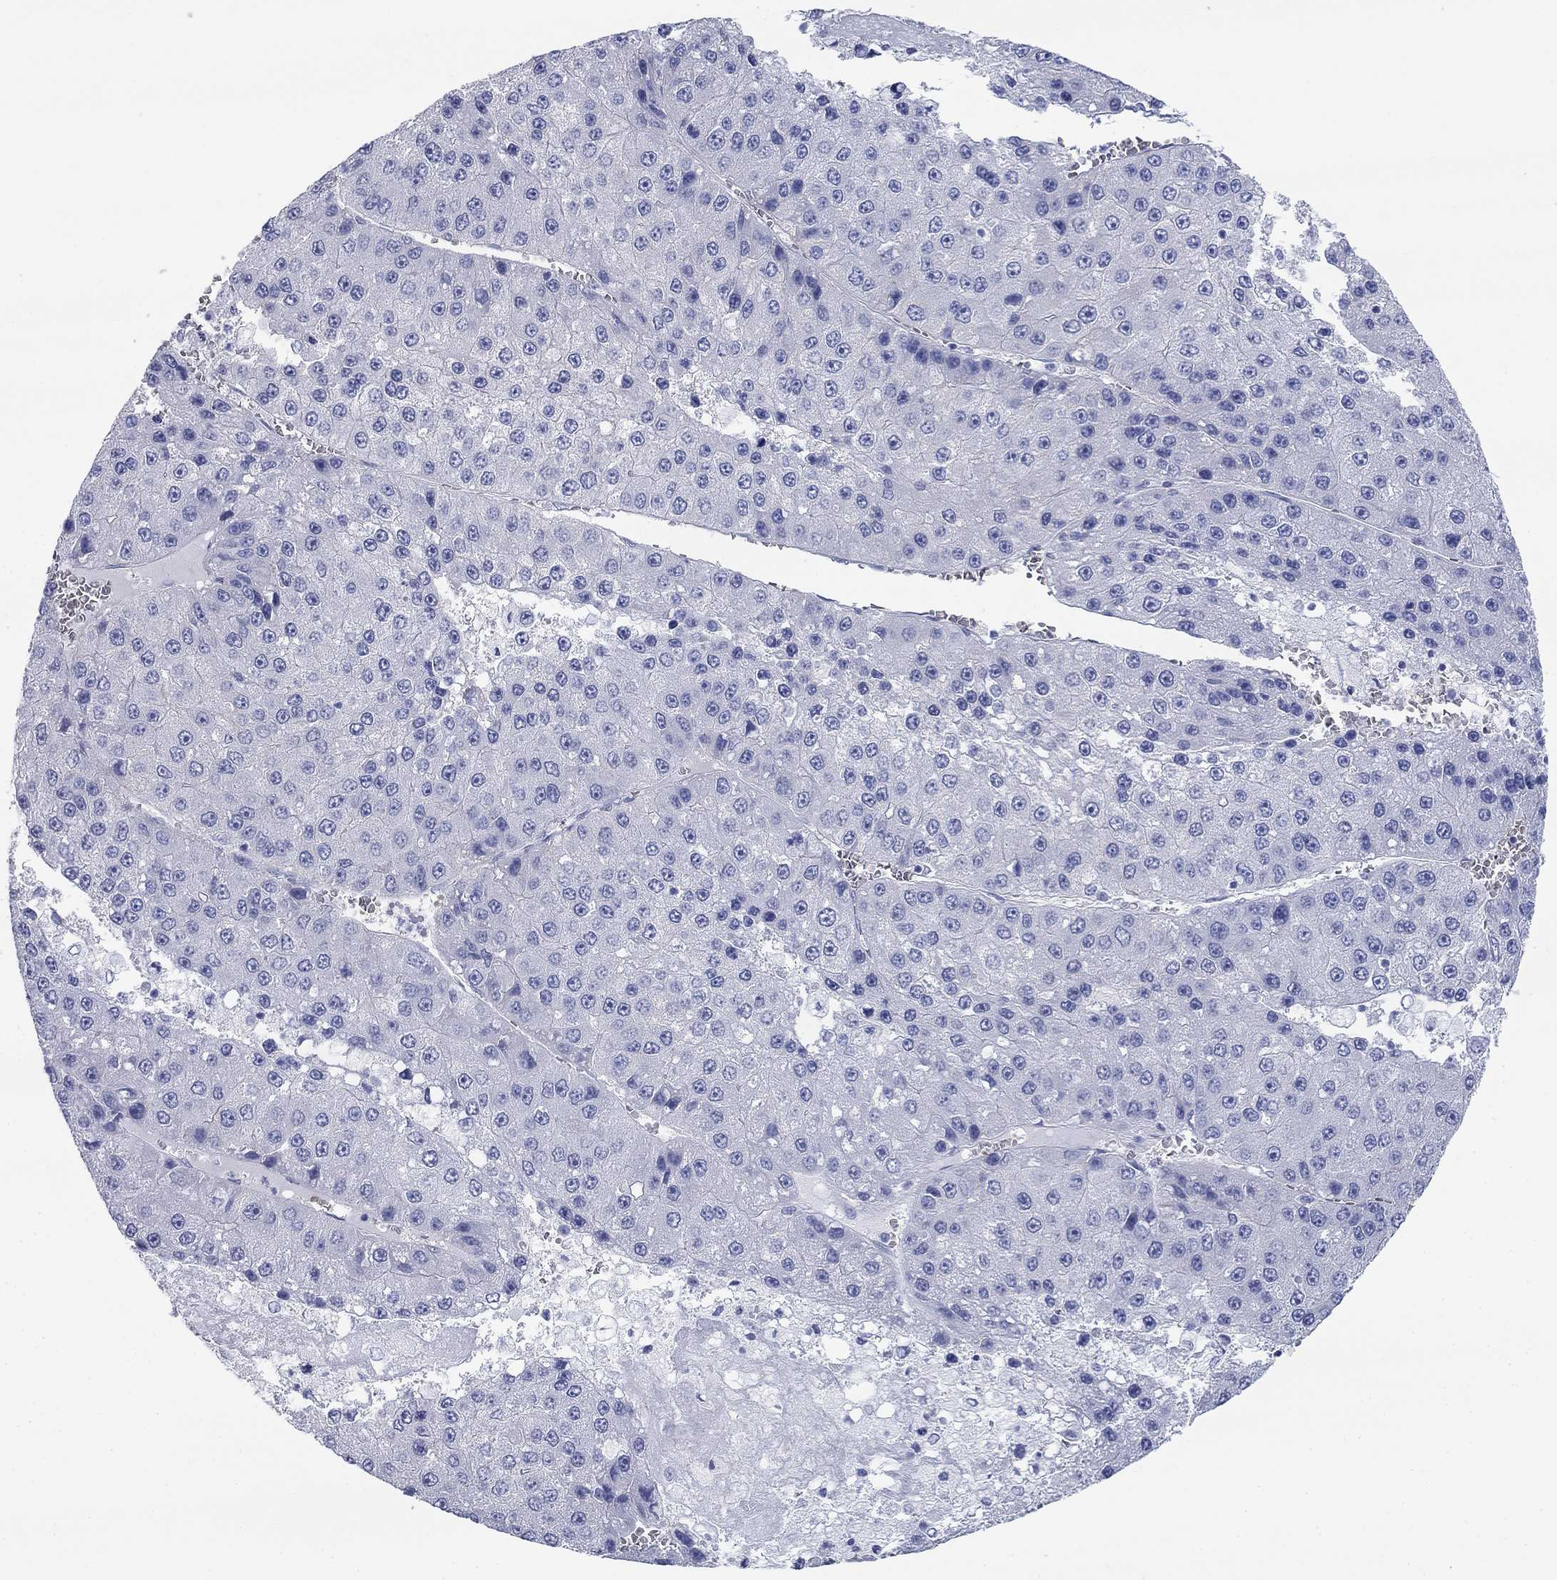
{"staining": {"intensity": "negative", "quantity": "none", "location": "none"}, "tissue": "liver cancer", "cell_type": "Tumor cells", "image_type": "cancer", "snomed": [{"axis": "morphology", "description": "Carcinoma, Hepatocellular, NOS"}, {"axis": "topography", "description": "Liver"}], "caption": "Immunohistochemical staining of hepatocellular carcinoma (liver) reveals no significant staining in tumor cells. (DAB (3,3'-diaminobenzidine) immunohistochemistry (IHC), high magnification).", "gene": "GPC1", "patient": {"sex": "female", "age": 73}}